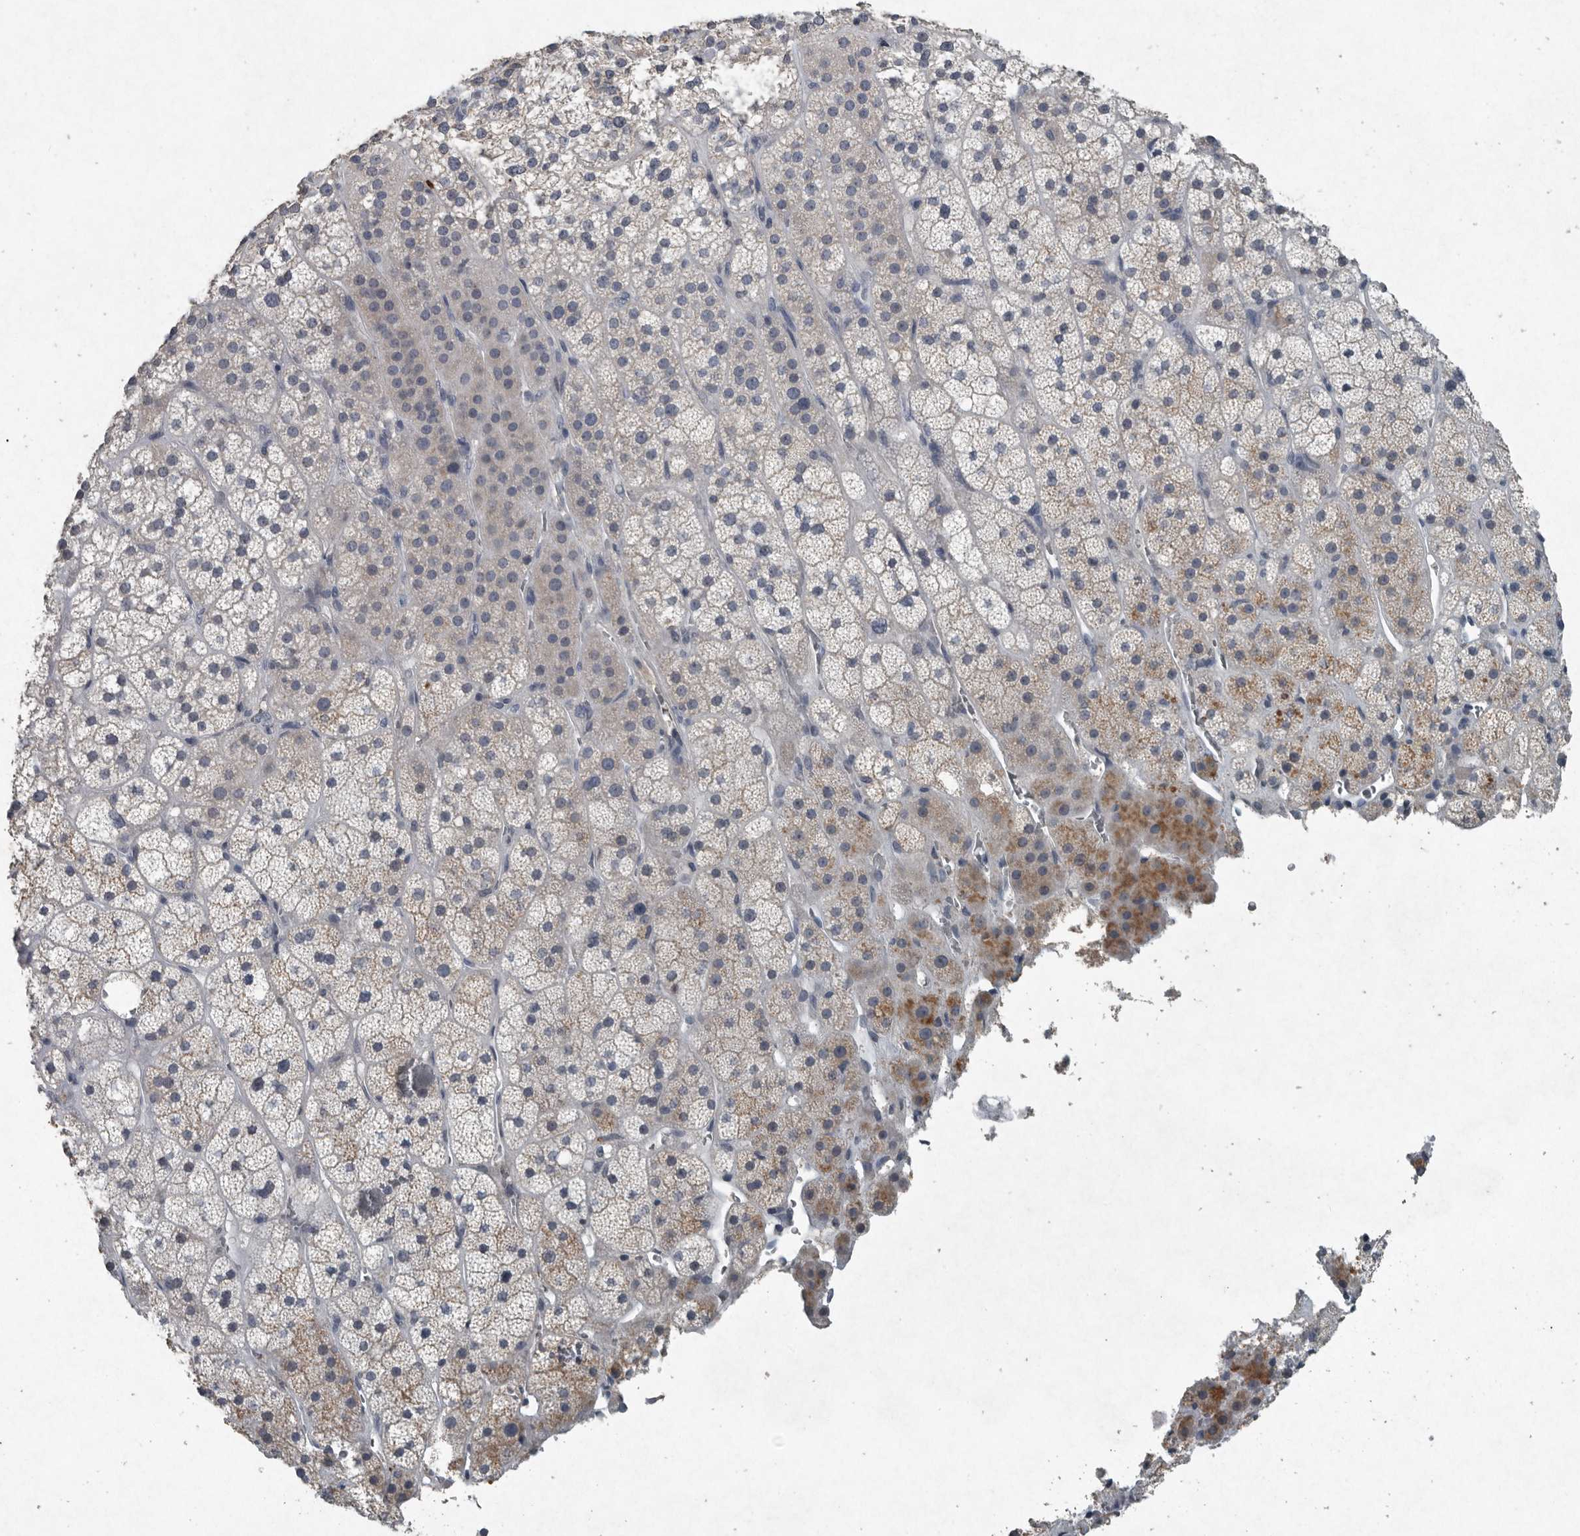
{"staining": {"intensity": "moderate", "quantity": "<25%", "location": "cytoplasmic/membranous"}, "tissue": "adrenal gland", "cell_type": "Glandular cells", "image_type": "normal", "snomed": [{"axis": "morphology", "description": "Normal tissue, NOS"}, {"axis": "topography", "description": "Adrenal gland"}], "caption": "Protein staining of benign adrenal gland demonstrates moderate cytoplasmic/membranous expression in approximately <25% of glandular cells. (DAB (3,3'-diaminobenzidine) IHC with brightfield microscopy, high magnification).", "gene": "IL20", "patient": {"sex": "male", "age": 57}}